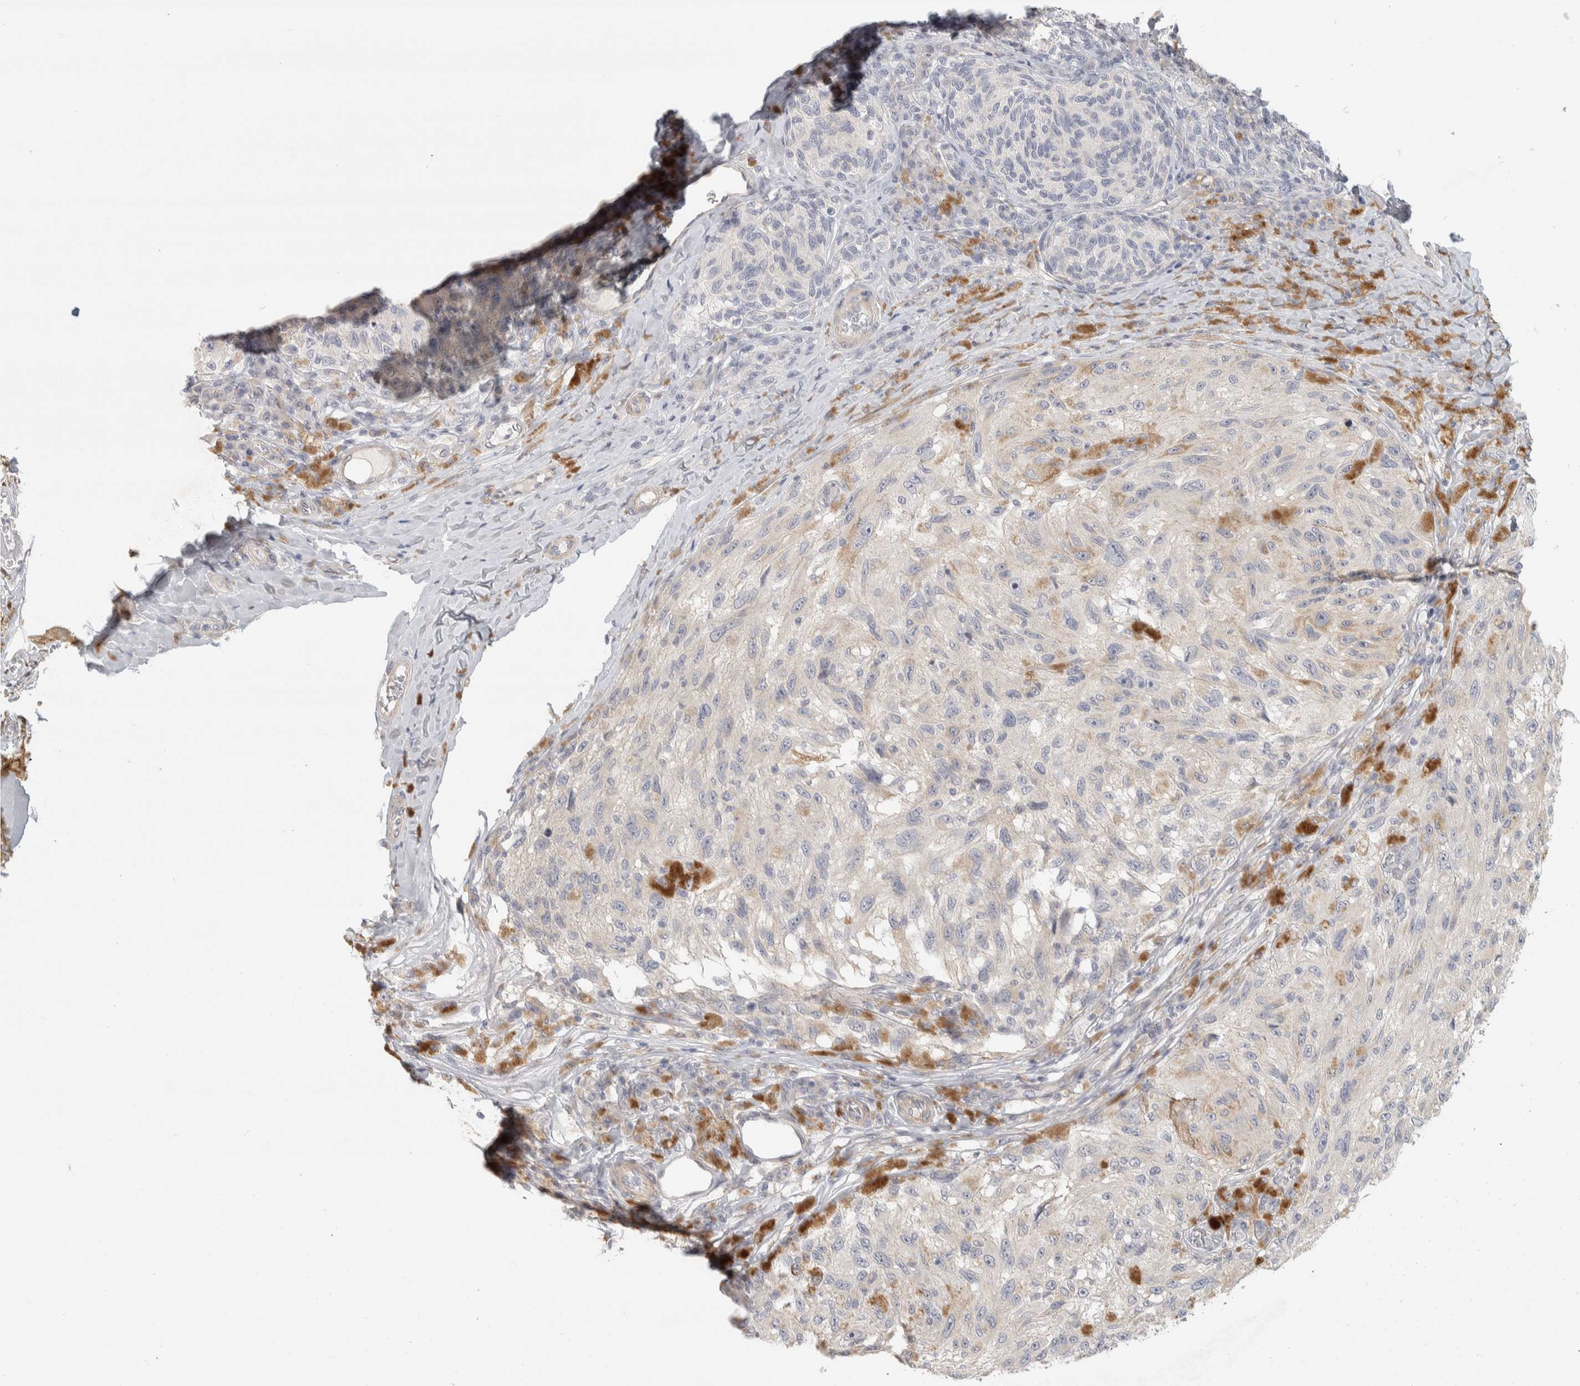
{"staining": {"intensity": "negative", "quantity": "none", "location": "none"}, "tissue": "melanoma", "cell_type": "Tumor cells", "image_type": "cancer", "snomed": [{"axis": "morphology", "description": "Malignant melanoma, NOS"}, {"axis": "topography", "description": "Skin"}], "caption": "High power microscopy histopathology image of an immunohistochemistry image of melanoma, revealing no significant expression in tumor cells.", "gene": "DCXR", "patient": {"sex": "female", "age": 73}}